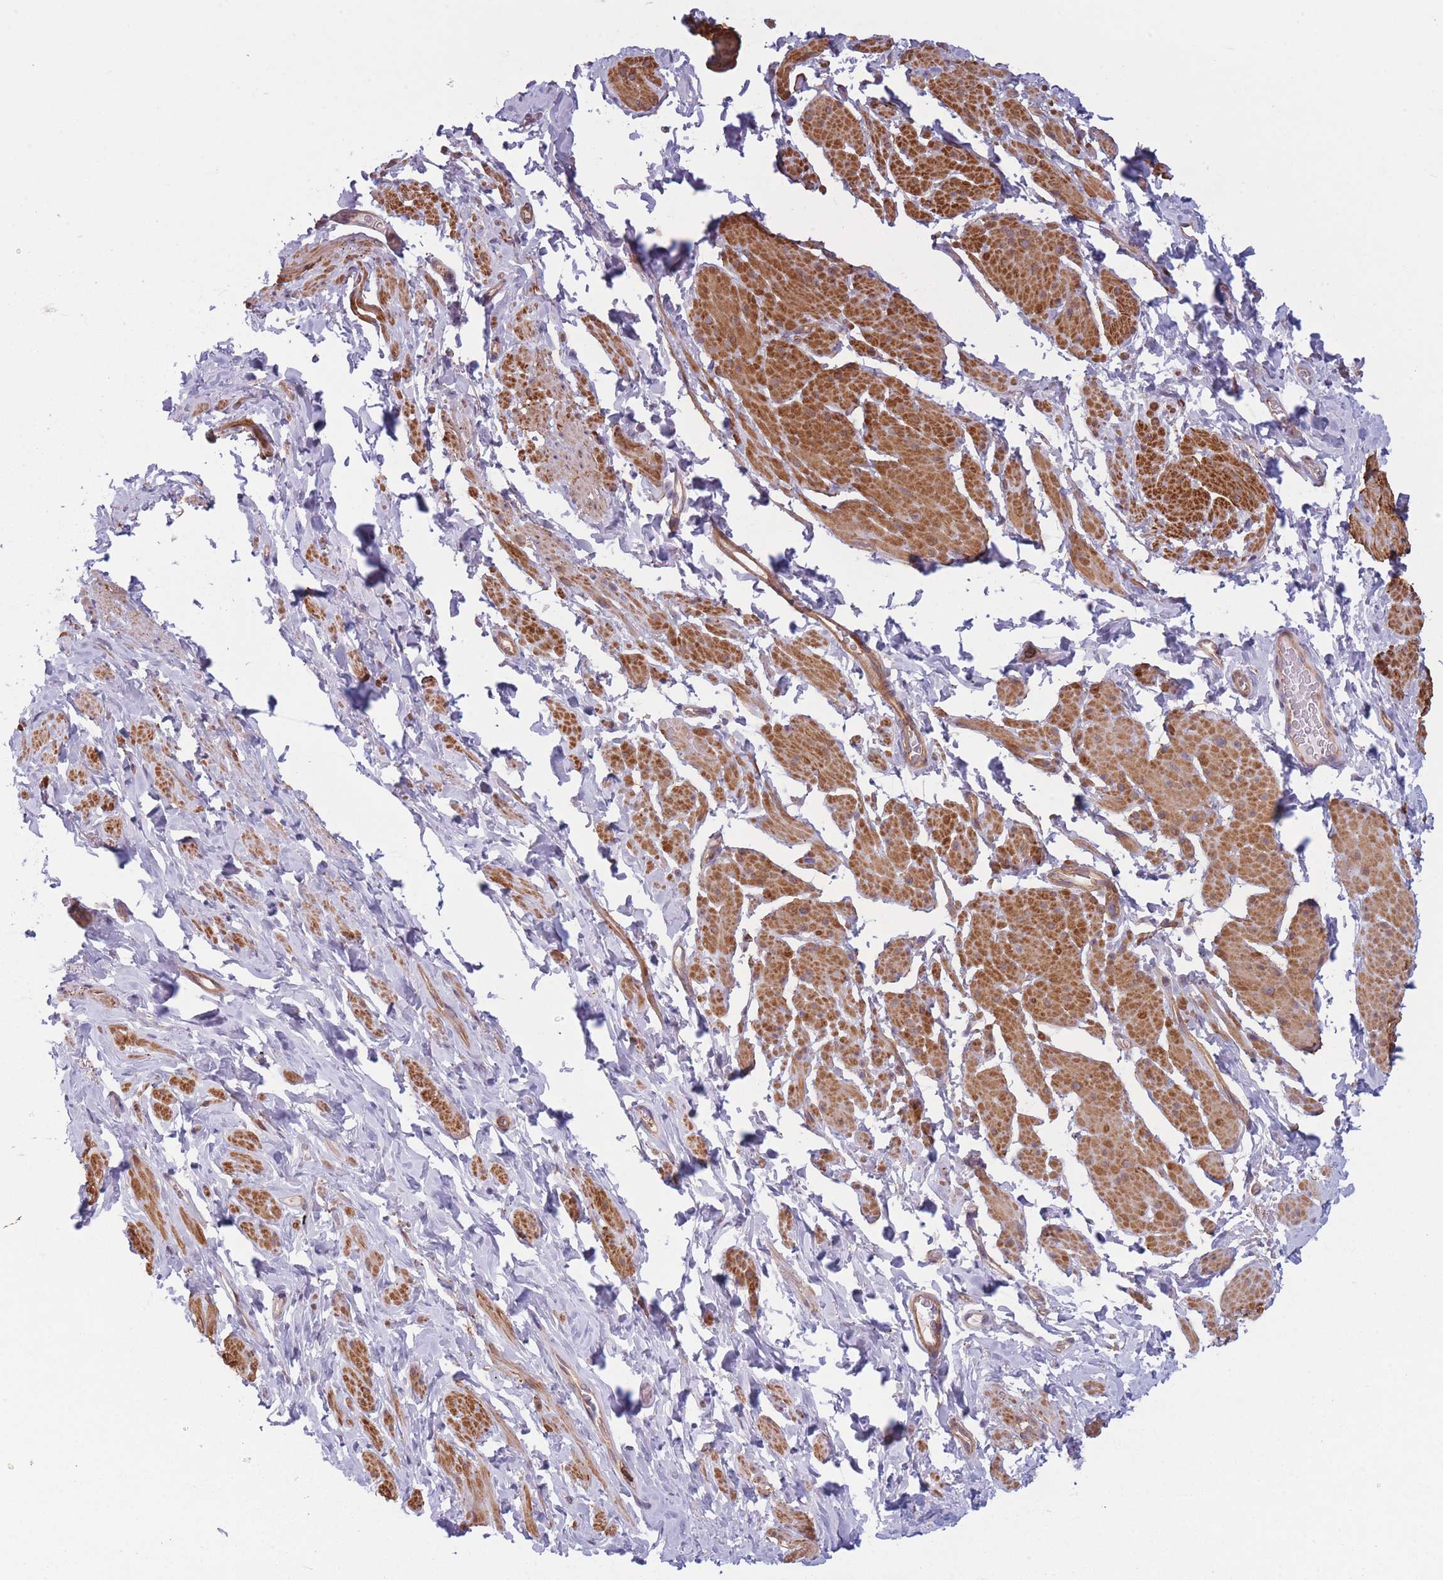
{"staining": {"intensity": "moderate", "quantity": ">75%", "location": "cytoplasmic/membranous"}, "tissue": "smooth muscle", "cell_type": "Smooth muscle cells", "image_type": "normal", "snomed": [{"axis": "morphology", "description": "Normal tissue, NOS"}, {"axis": "topography", "description": "Smooth muscle"}, {"axis": "topography", "description": "Peripheral nerve tissue"}], "caption": "Moderate cytoplasmic/membranous protein expression is identified in approximately >75% of smooth muscle cells in smooth muscle.", "gene": "SLC7A6", "patient": {"sex": "male", "age": 69}}